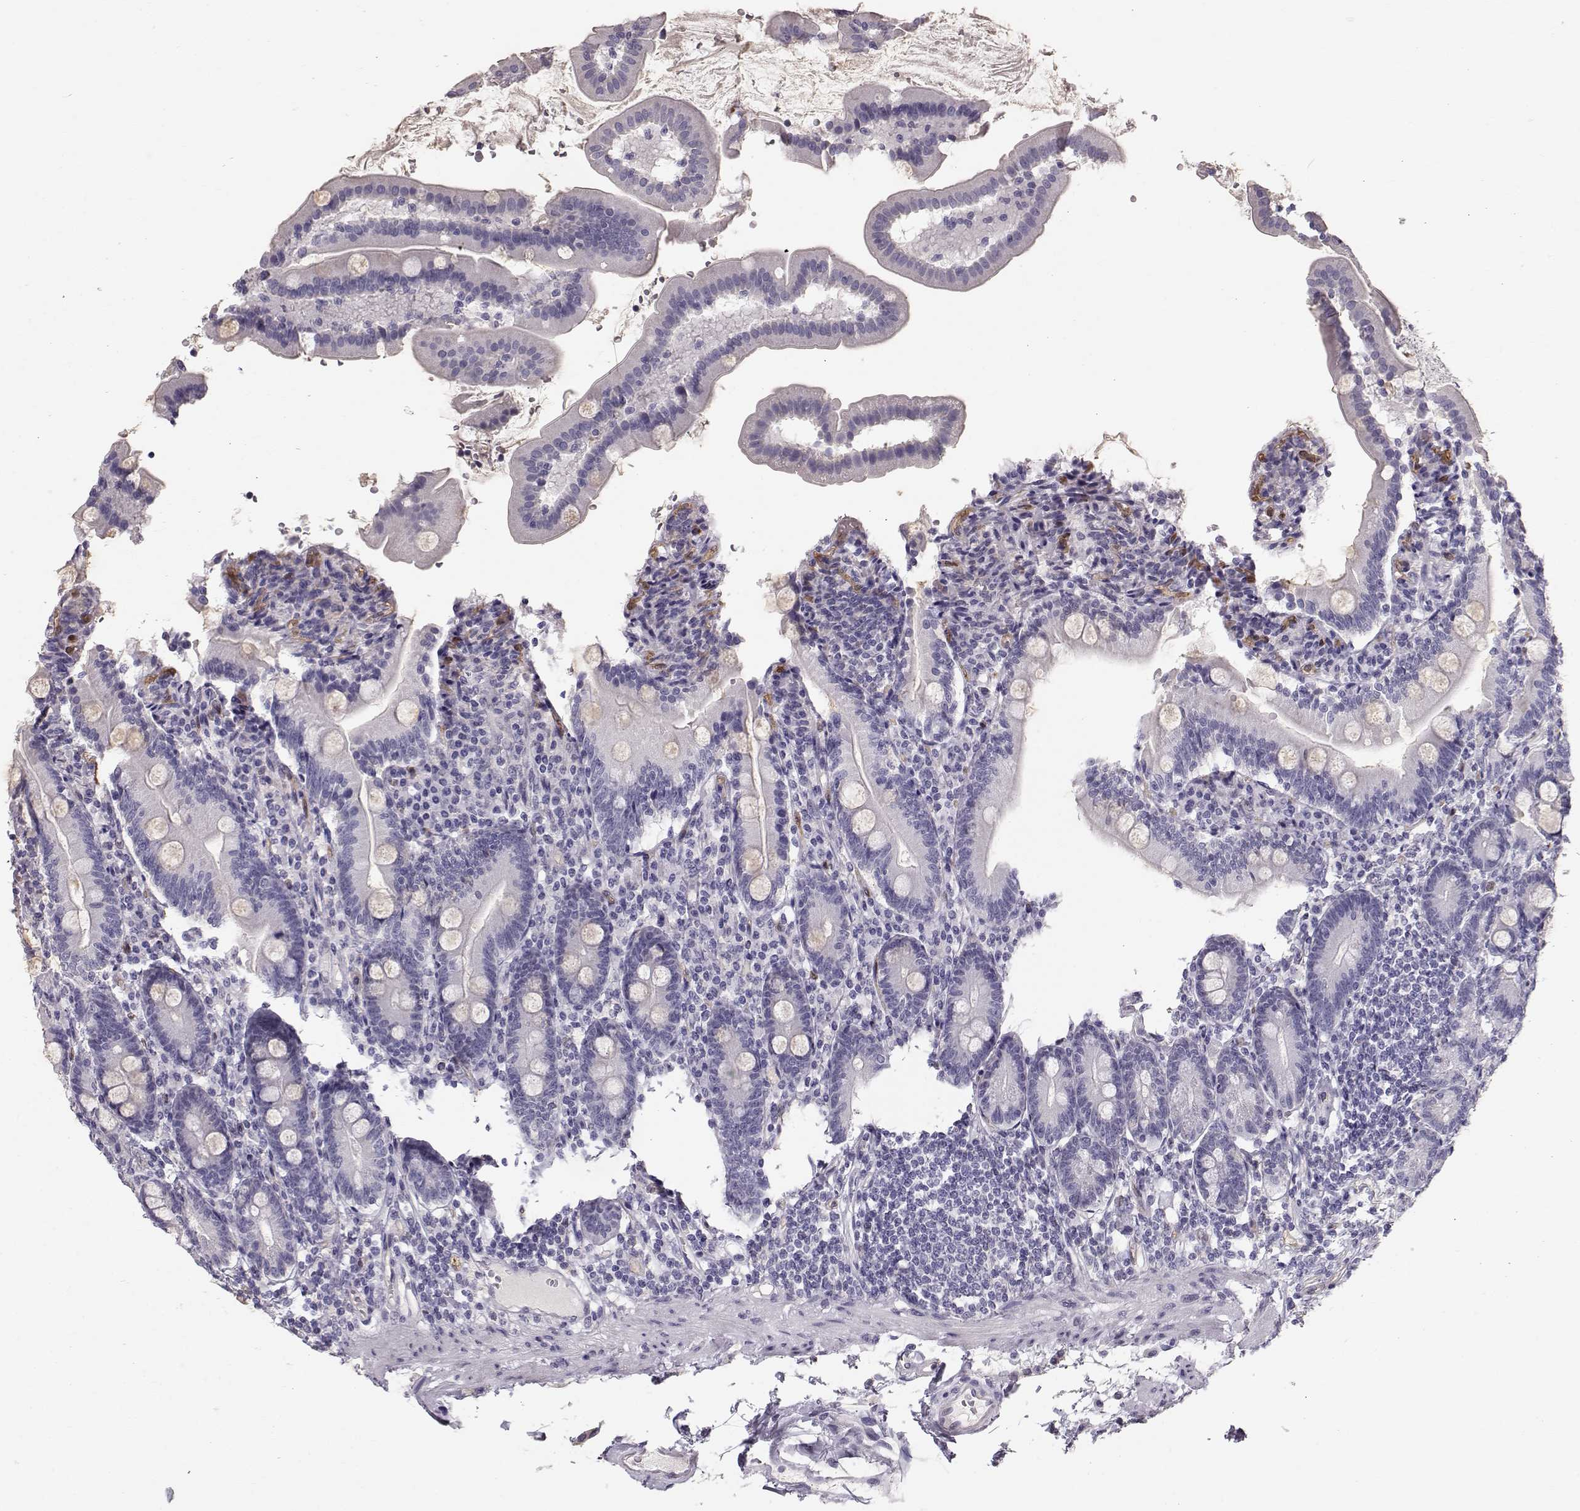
{"staining": {"intensity": "negative", "quantity": "none", "location": "none"}, "tissue": "duodenum", "cell_type": "Glandular cells", "image_type": "normal", "snomed": [{"axis": "morphology", "description": "Normal tissue, NOS"}, {"axis": "topography", "description": "Duodenum"}], "caption": "Duodenum was stained to show a protein in brown. There is no significant positivity in glandular cells. (DAB immunohistochemistry (IHC), high magnification).", "gene": "POU1F1", "patient": {"sex": "female", "age": 67}}